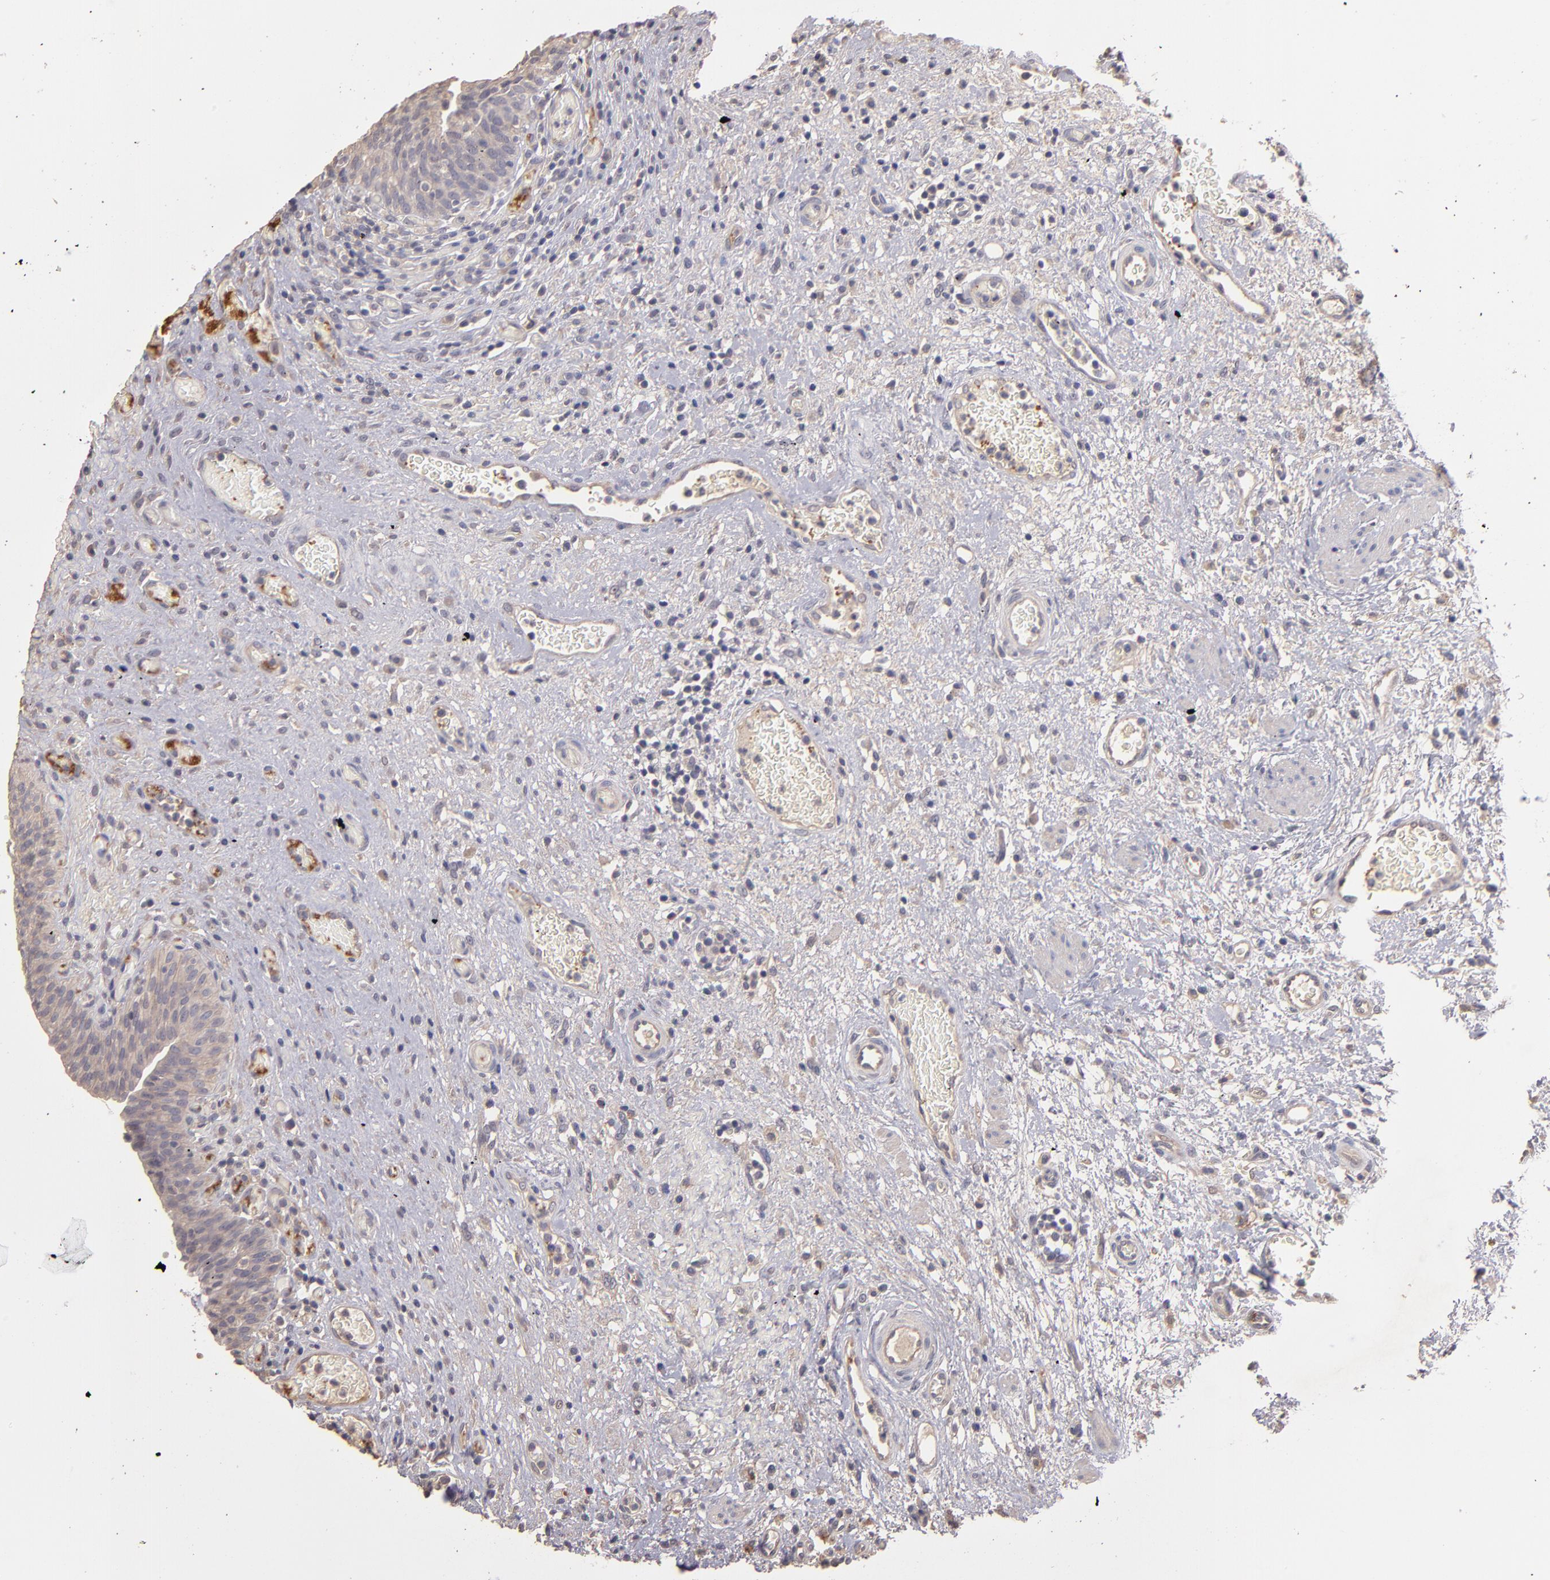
{"staining": {"intensity": "weak", "quantity": "25%-75%", "location": "cytoplasmic/membranous"}, "tissue": "urinary bladder", "cell_type": "Urothelial cells", "image_type": "normal", "snomed": [{"axis": "morphology", "description": "Normal tissue, NOS"}, {"axis": "morphology", "description": "Urothelial carcinoma, High grade"}, {"axis": "topography", "description": "Urinary bladder"}], "caption": "DAB immunohistochemical staining of normal urinary bladder reveals weak cytoplasmic/membranous protein expression in about 25%-75% of urothelial cells. Ihc stains the protein of interest in brown and the nuclei are stained blue.", "gene": "GNAZ", "patient": {"sex": "male", "age": 51}}